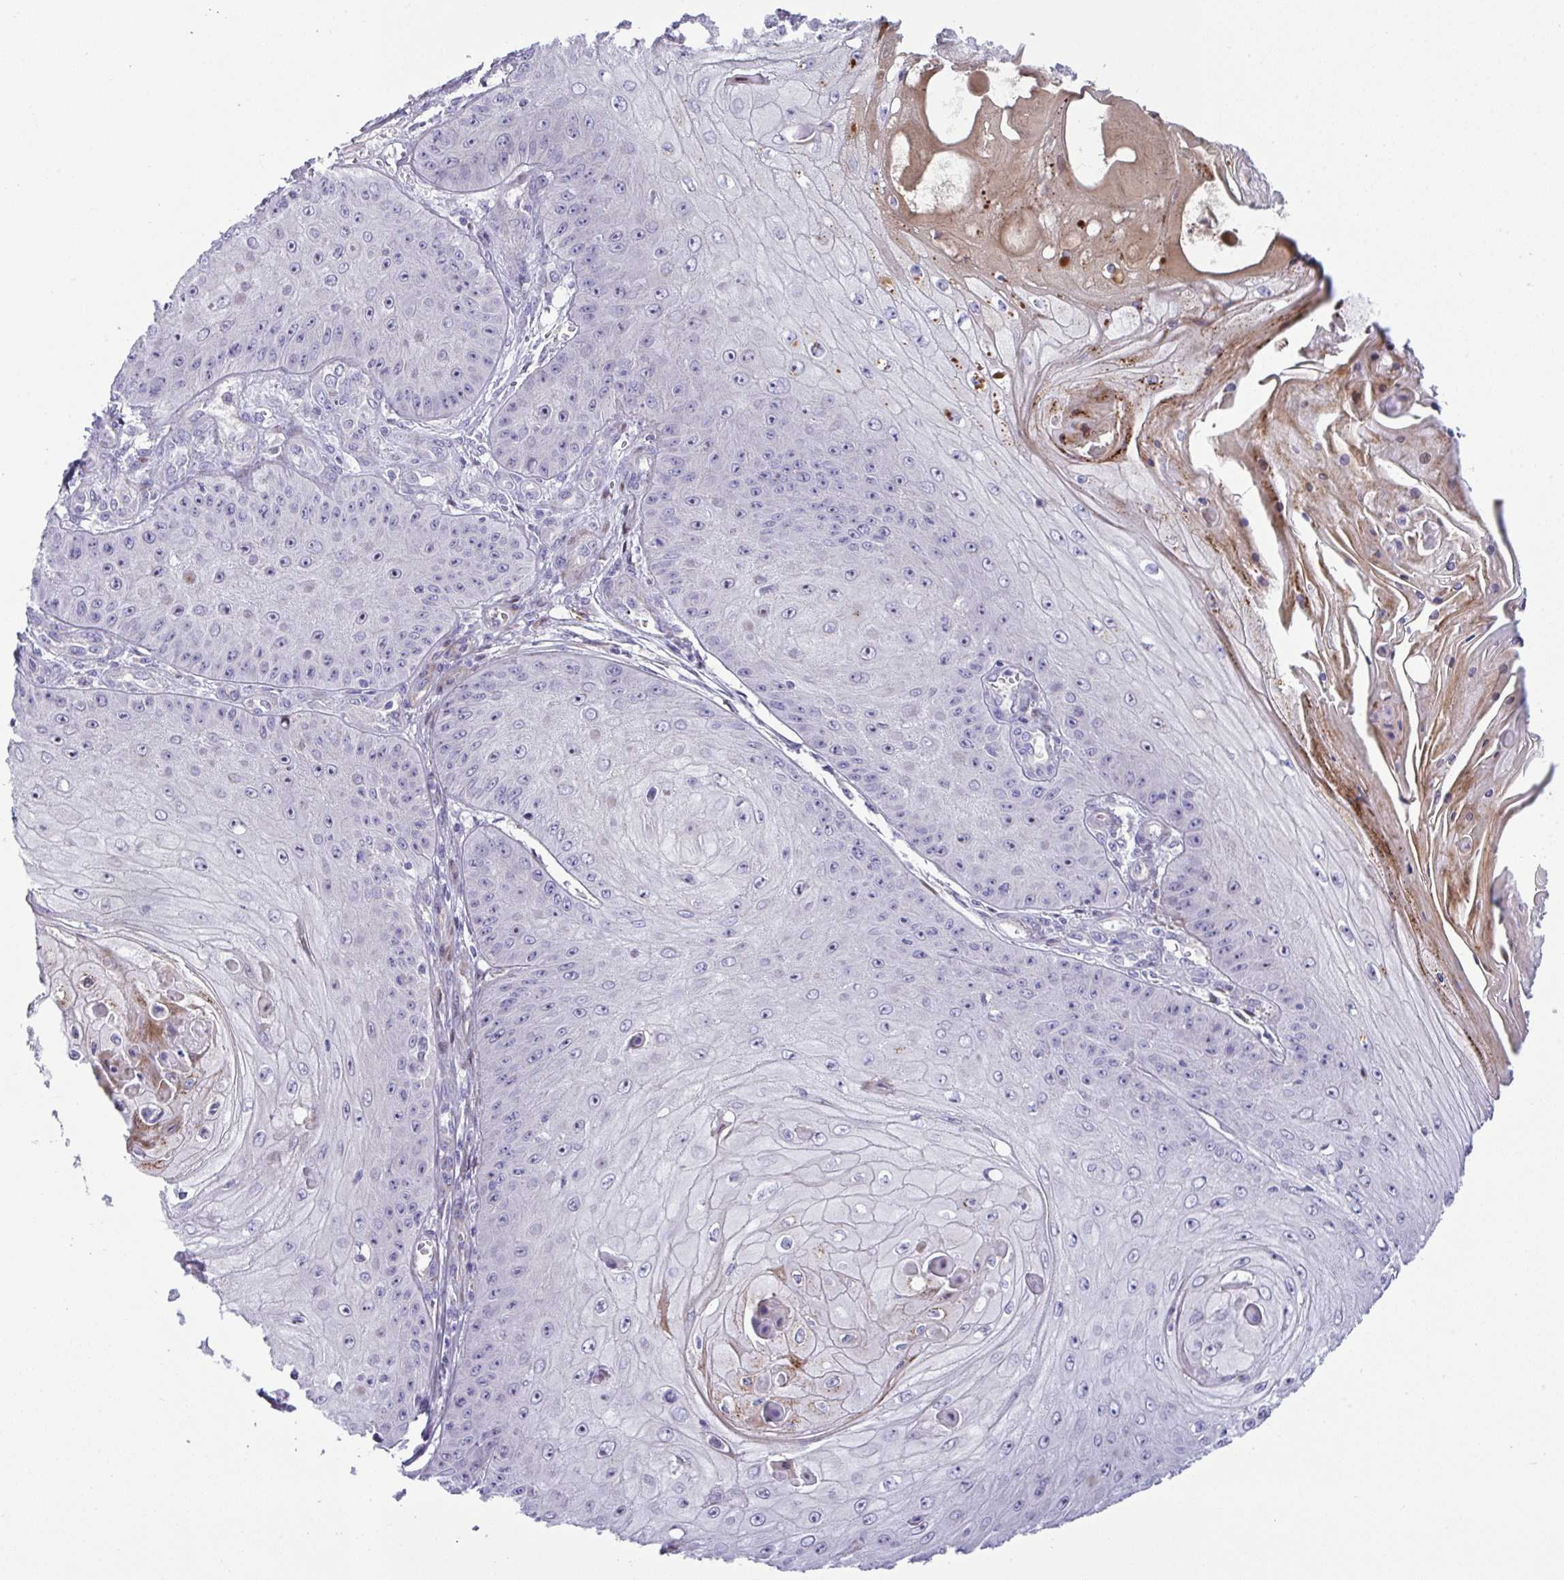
{"staining": {"intensity": "negative", "quantity": "none", "location": "none"}, "tissue": "skin cancer", "cell_type": "Tumor cells", "image_type": "cancer", "snomed": [{"axis": "morphology", "description": "Squamous cell carcinoma, NOS"}, {"axis": "topography", "description": "Skin"}], "caption": "IHC photomicrograph of neoplastic tissue: skin cancer (squamous cell carcinoma) stained with DAB reveals no significant protein expression in tumor cells.", "gene": "ZNF713", "patient": {"sex": "male", "age": 70}}